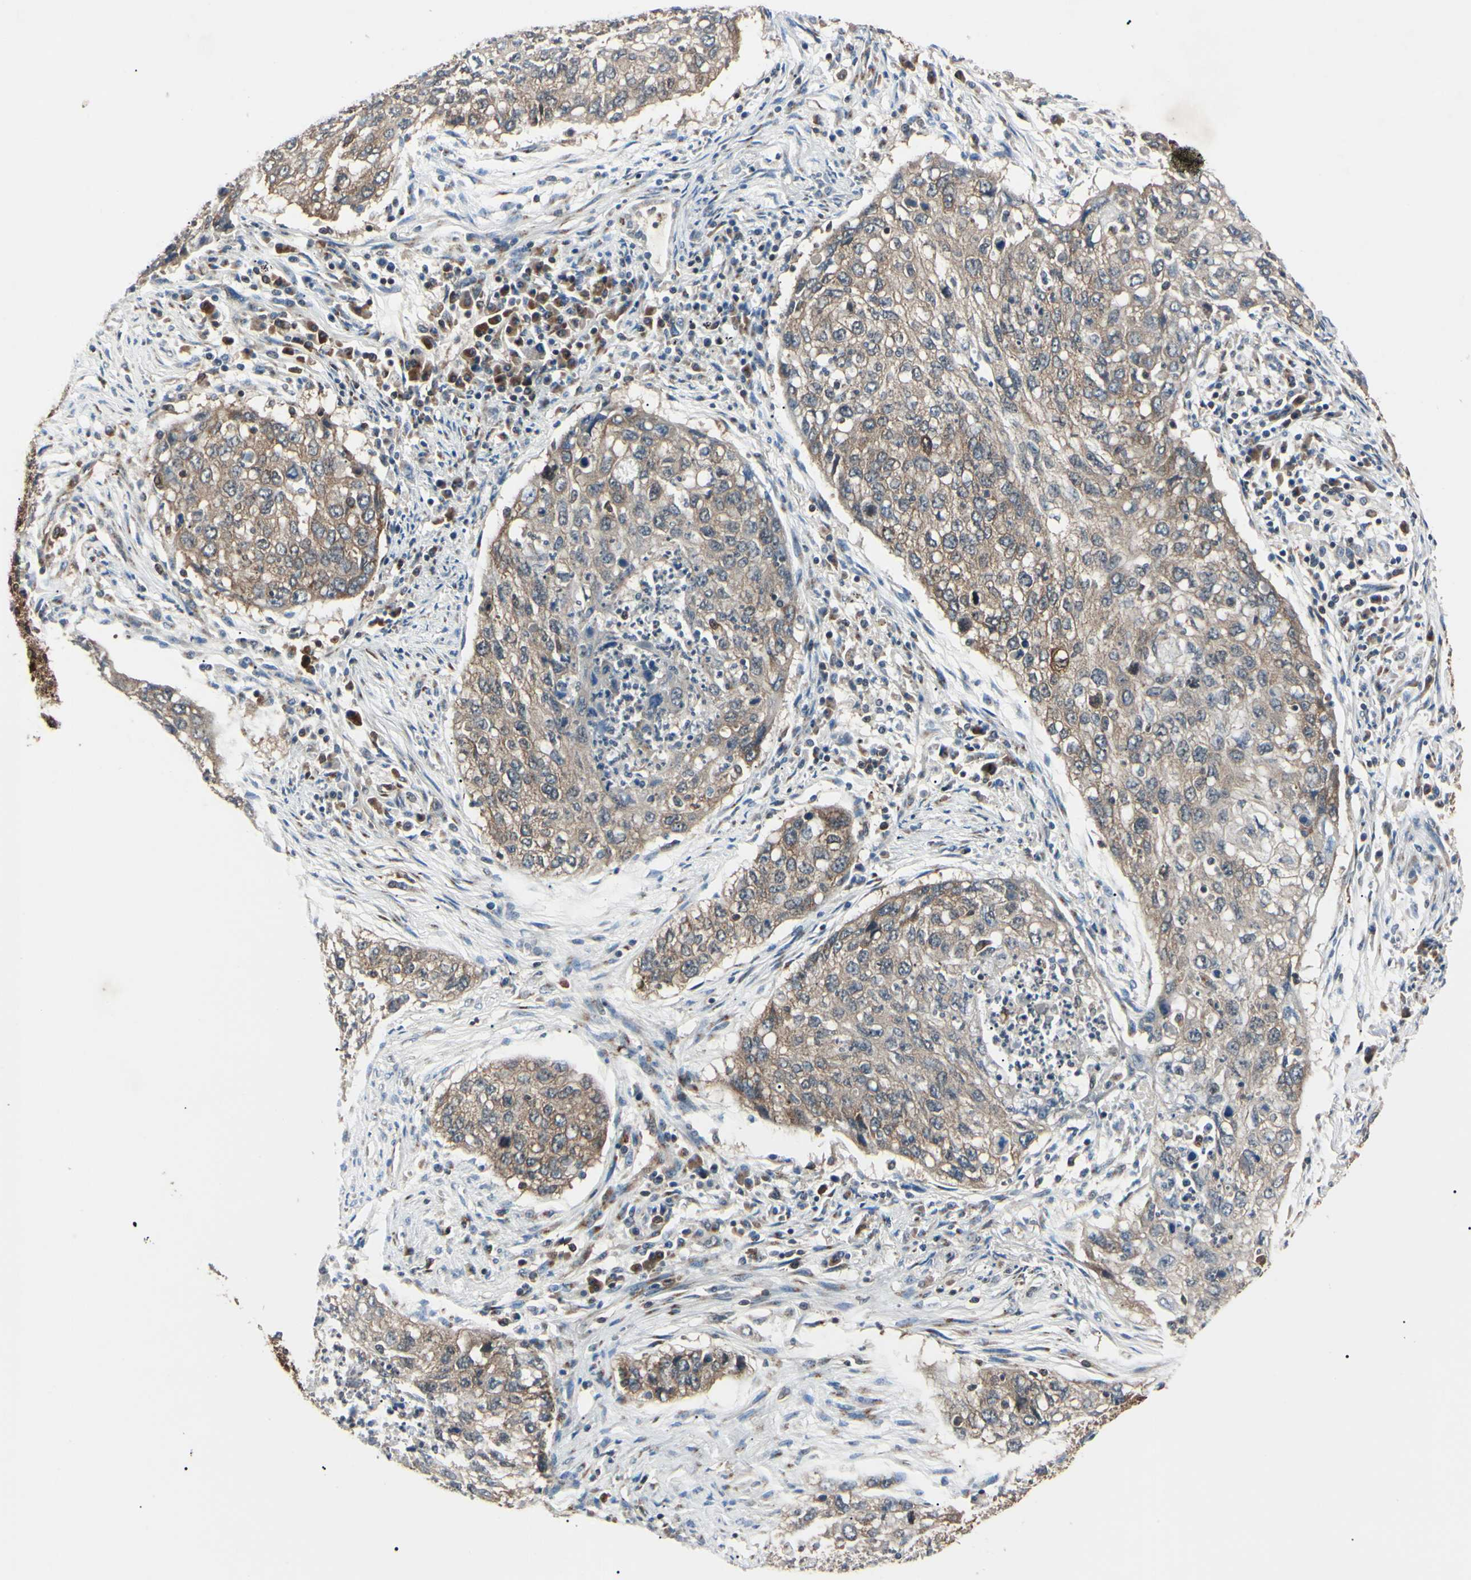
{"staining": {"intensity": "moderate", "quantity": "25%-75%", "location": "cytoplasmic/membranous"}, "tissue": "lung cancer", "cell_type": "Tumor cells", "image_type": "cancer", "snomed": [{"axis": "morphology", "description": "Squamous cell carcinoma, NOS"}, {"axis": "topography", "description": "Lung"}], "caption": "Lung cancer (squamous cell carcinoma) stained for a protein shows moderate cytoplasmic/membranous positivity in tumor cells.", "gene": "MAPRE1", "patient": {"sex": "female", "age": 63}}